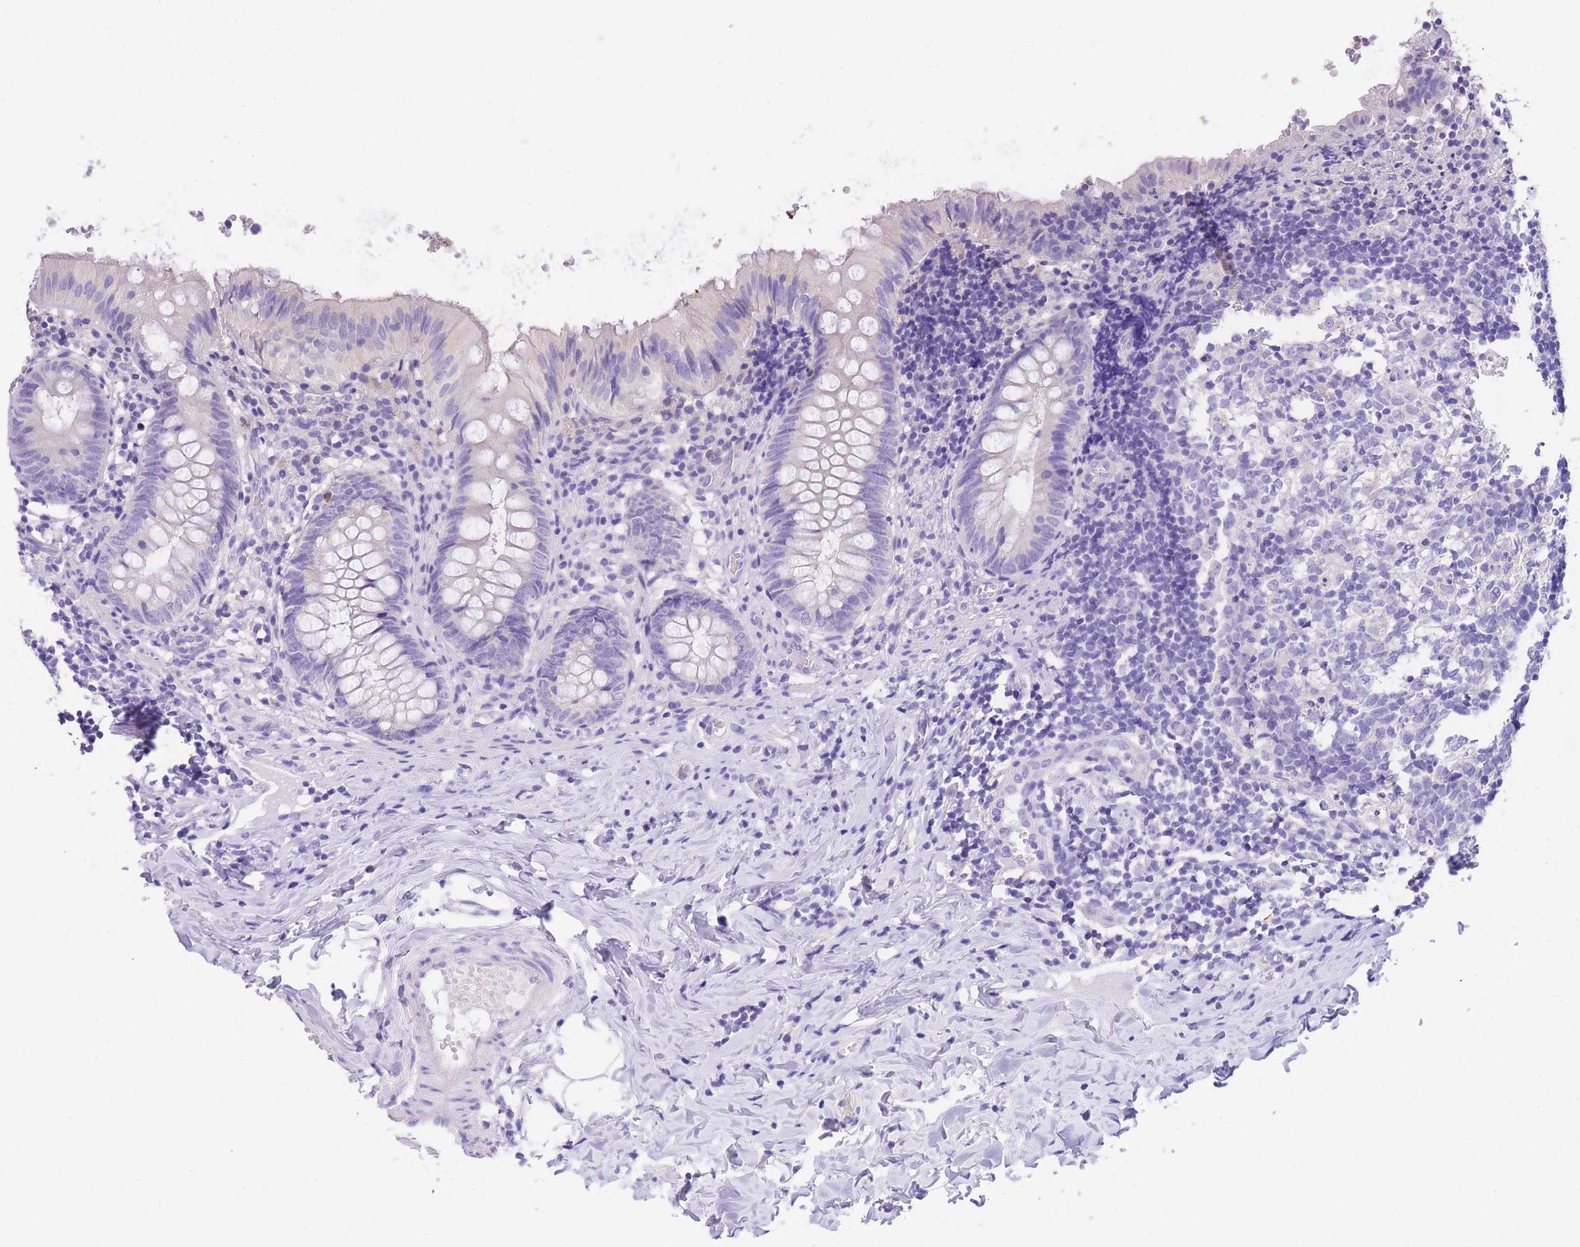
{"staining": {"intensity": "negative", "quantity": "none", "location": "none"}, "tissue": "appendix", "cell_type": "Glandular cells", "image_type": "normal", "snomed": [{"axis": "morphology", "description": "Normal tissue, NOS"}, {"axis": "topography", "description": "Appendix"}], "caption": "Human appendix stained for a protein using immunohistochemistry (IHC) displays no staining in glandular cells.", "gene": "EPN2", "patient": {"sex": "male", "age": 8}}